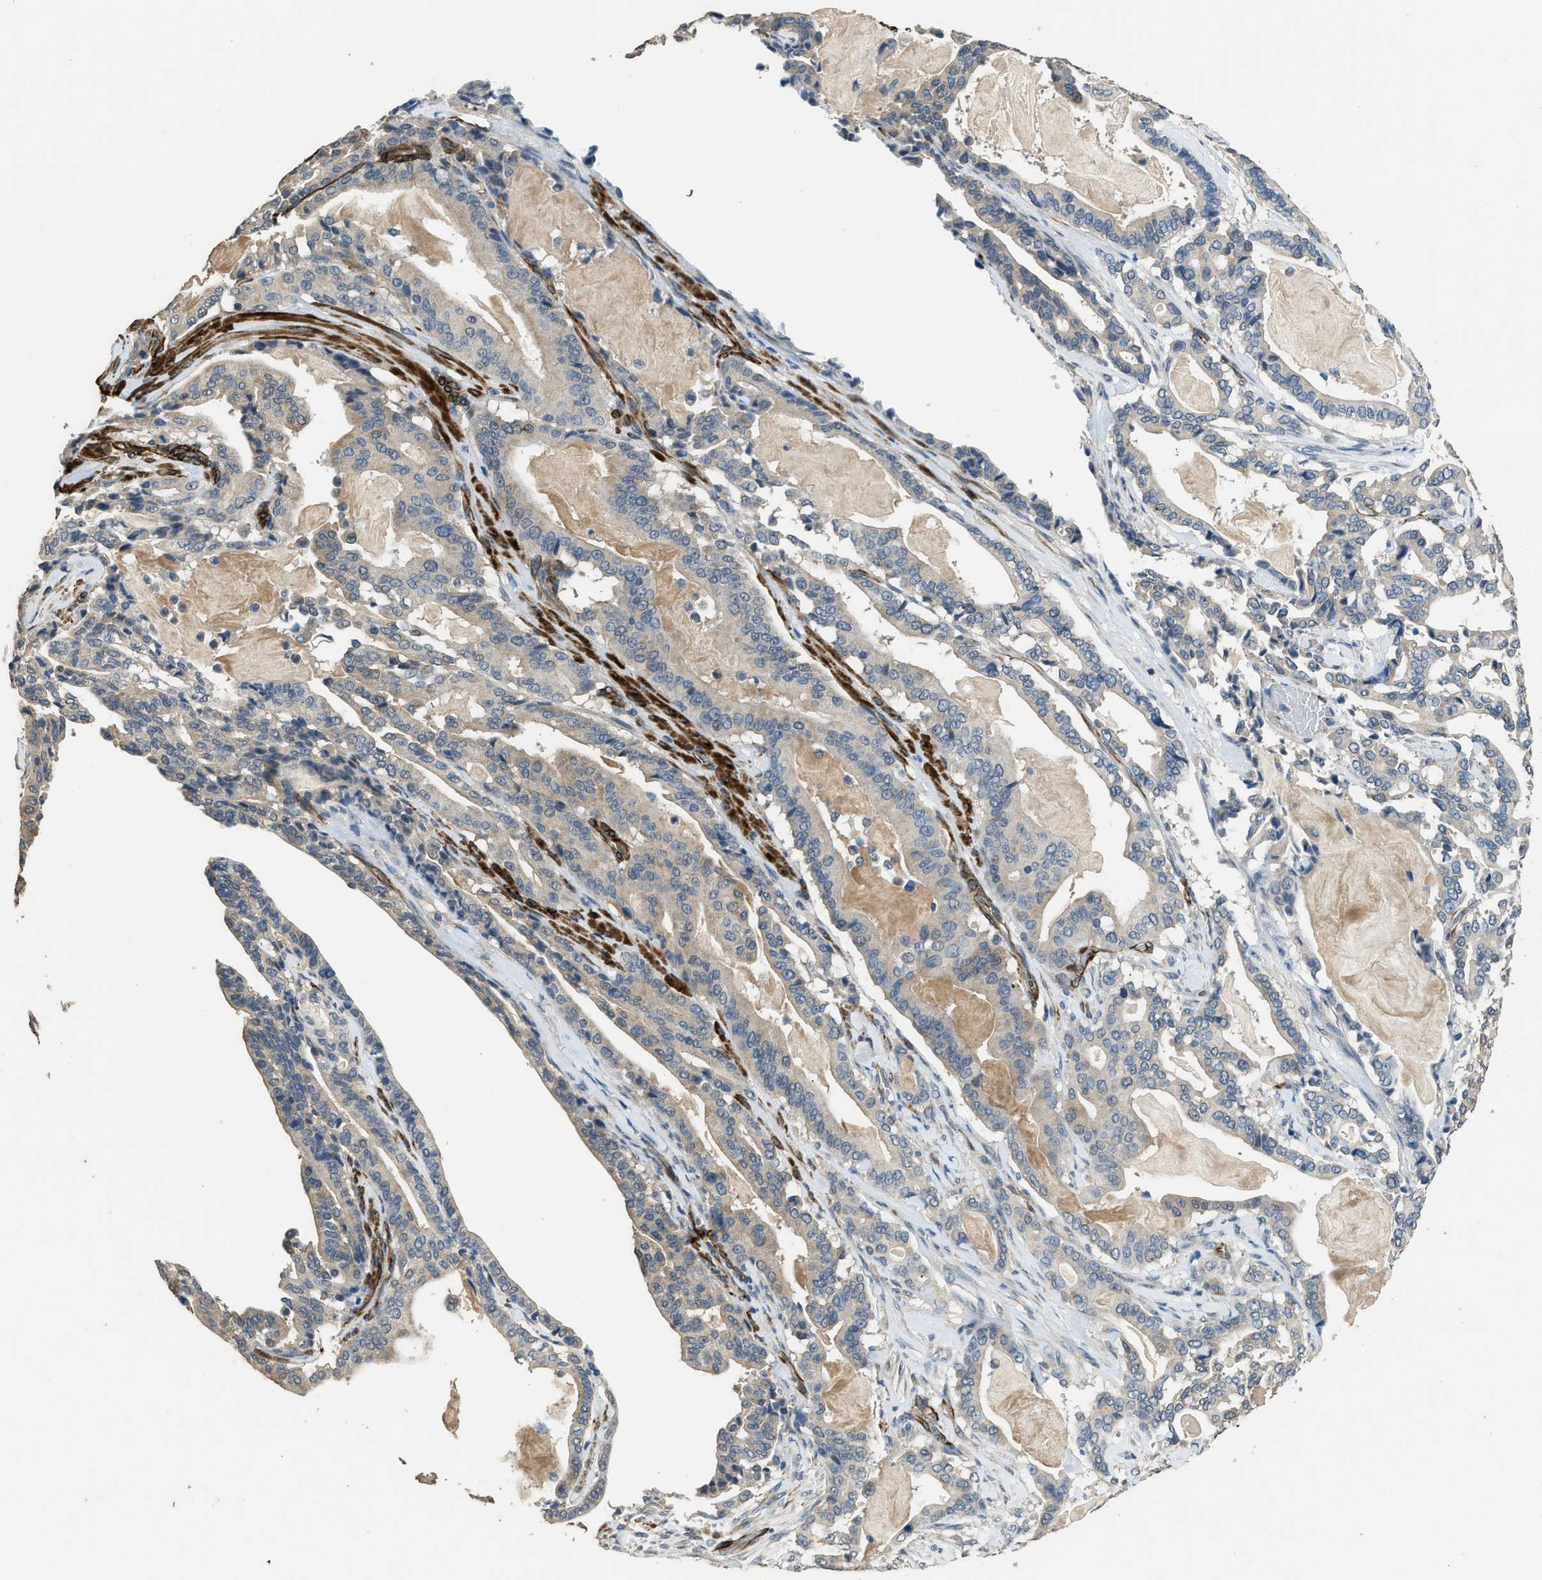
{"staining": {"intensity": "weak", "quantity": "25%-75%", "location": "cytoplasmic/membranous"}, "tissue": "pancreatic cancer", "cell_type": "Tumor cells", "image_type": "cancer", "snomed": [{"axis": "morphology", "description": "Adenocarcinoma, NOS"}, {"axis": "topography", "description": "Pancreas"}], "caption": "A brown stain labels weak cytoplasmic/membranous positivity of a protein in human pancreatic adenocarcinoma tumor cells. The staining was performed using DAB (3,3'-diaminobenzidine) to visualize the protein expression in brown, while the nuclei were stained in blue with hematoxylin (Magnification: 20x).", "gene": "SYNM", "patient": {"sex": "male", "age": 63}}